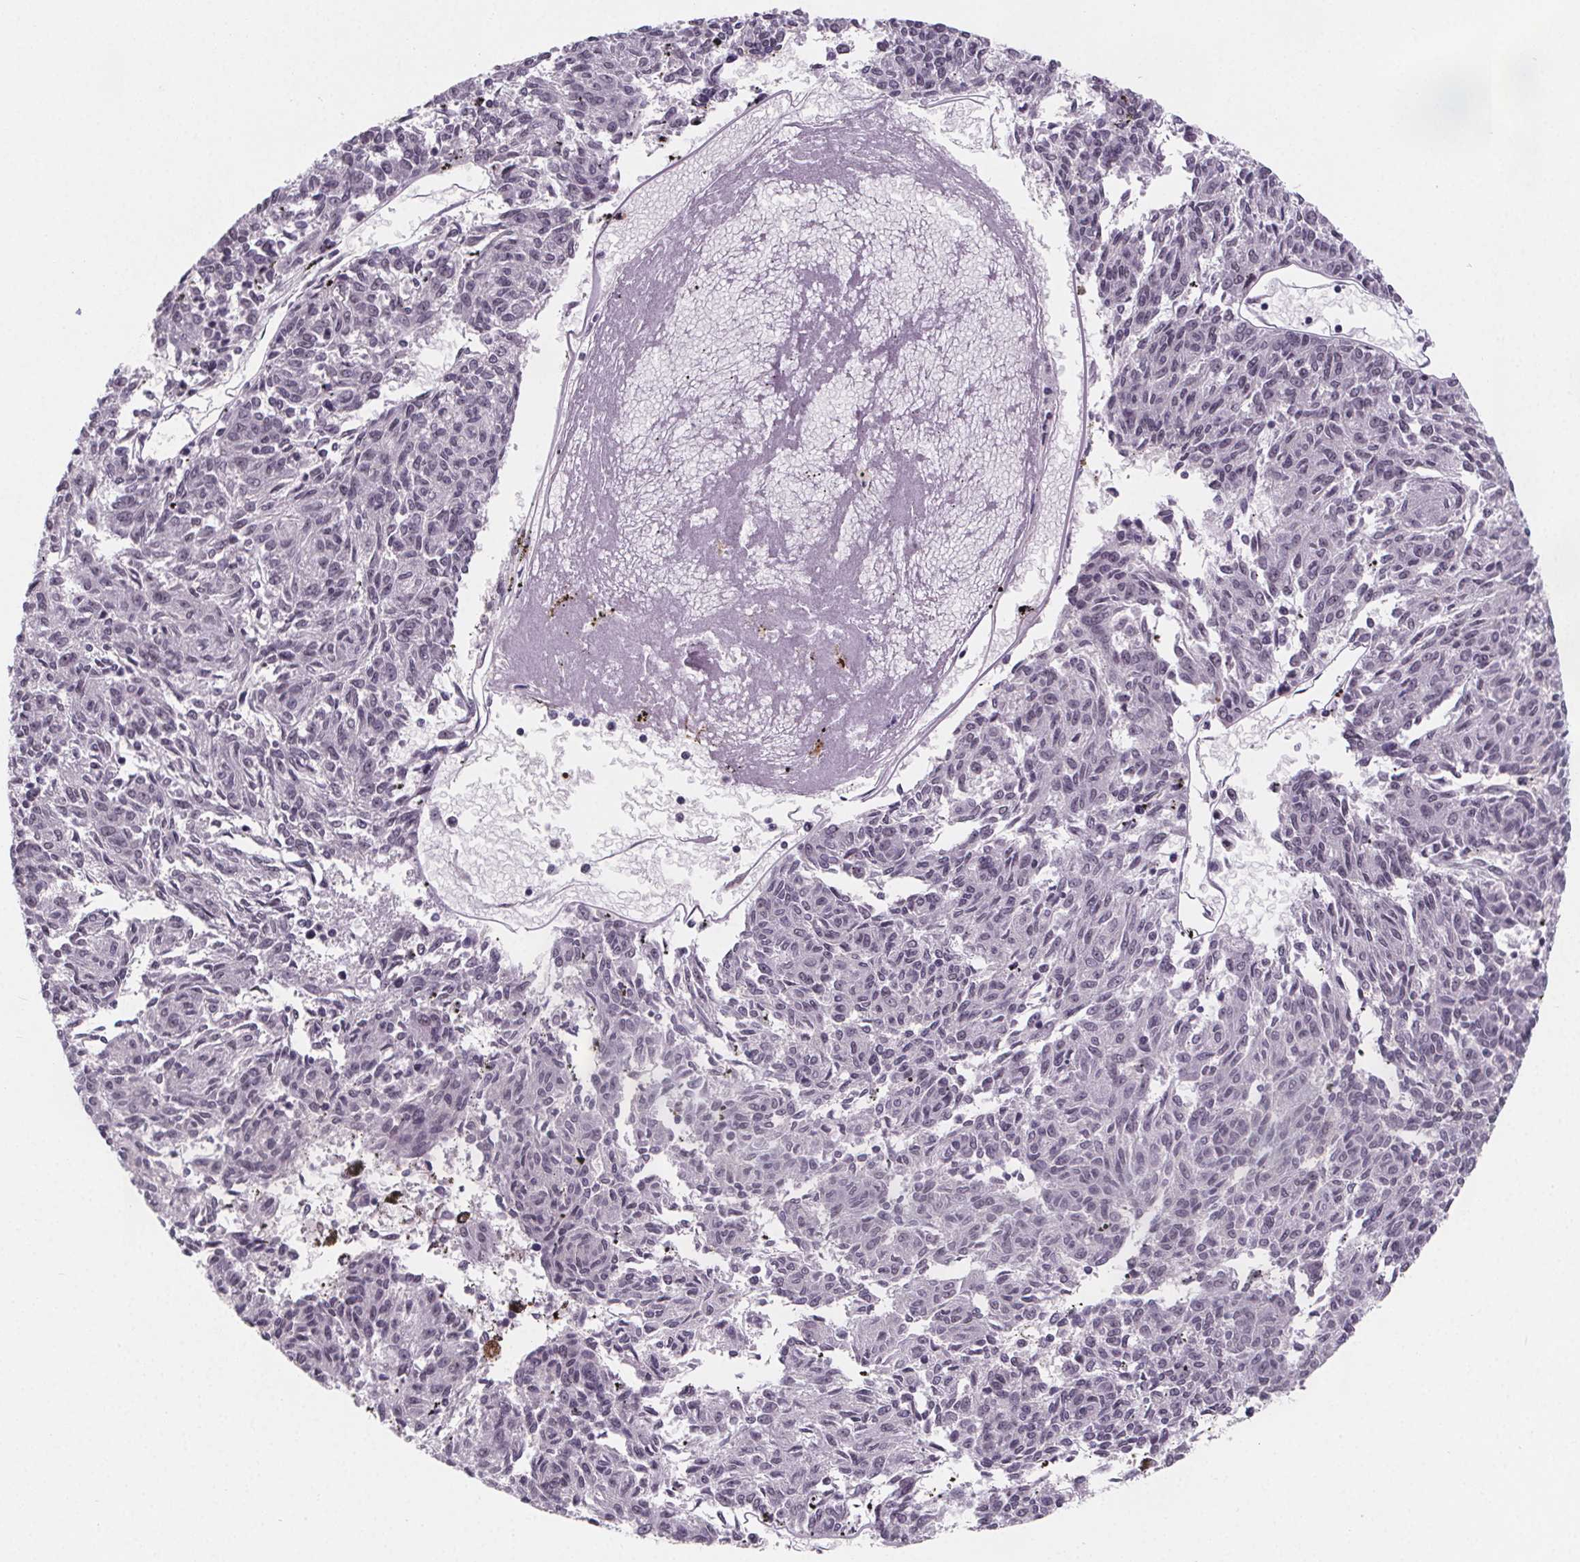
{"staining": {"intensity": "negative", "quantity": "none", "location": "none"}, "tissue": "melanoma", "cell_type": "Tumor cells", "image_type": "cancer", "snomed": [{"axis": "morphology", "description": "Malignant melanoma, NOS"}, {"axis": "topography", "description": "Skin"}], "caption": "Malignant melanoma stained for a protein using immunohistochemistry exhibits no staining tumor cells.", "gene": "ZNF572", "patient": {"sex": "female", "age": 72}}